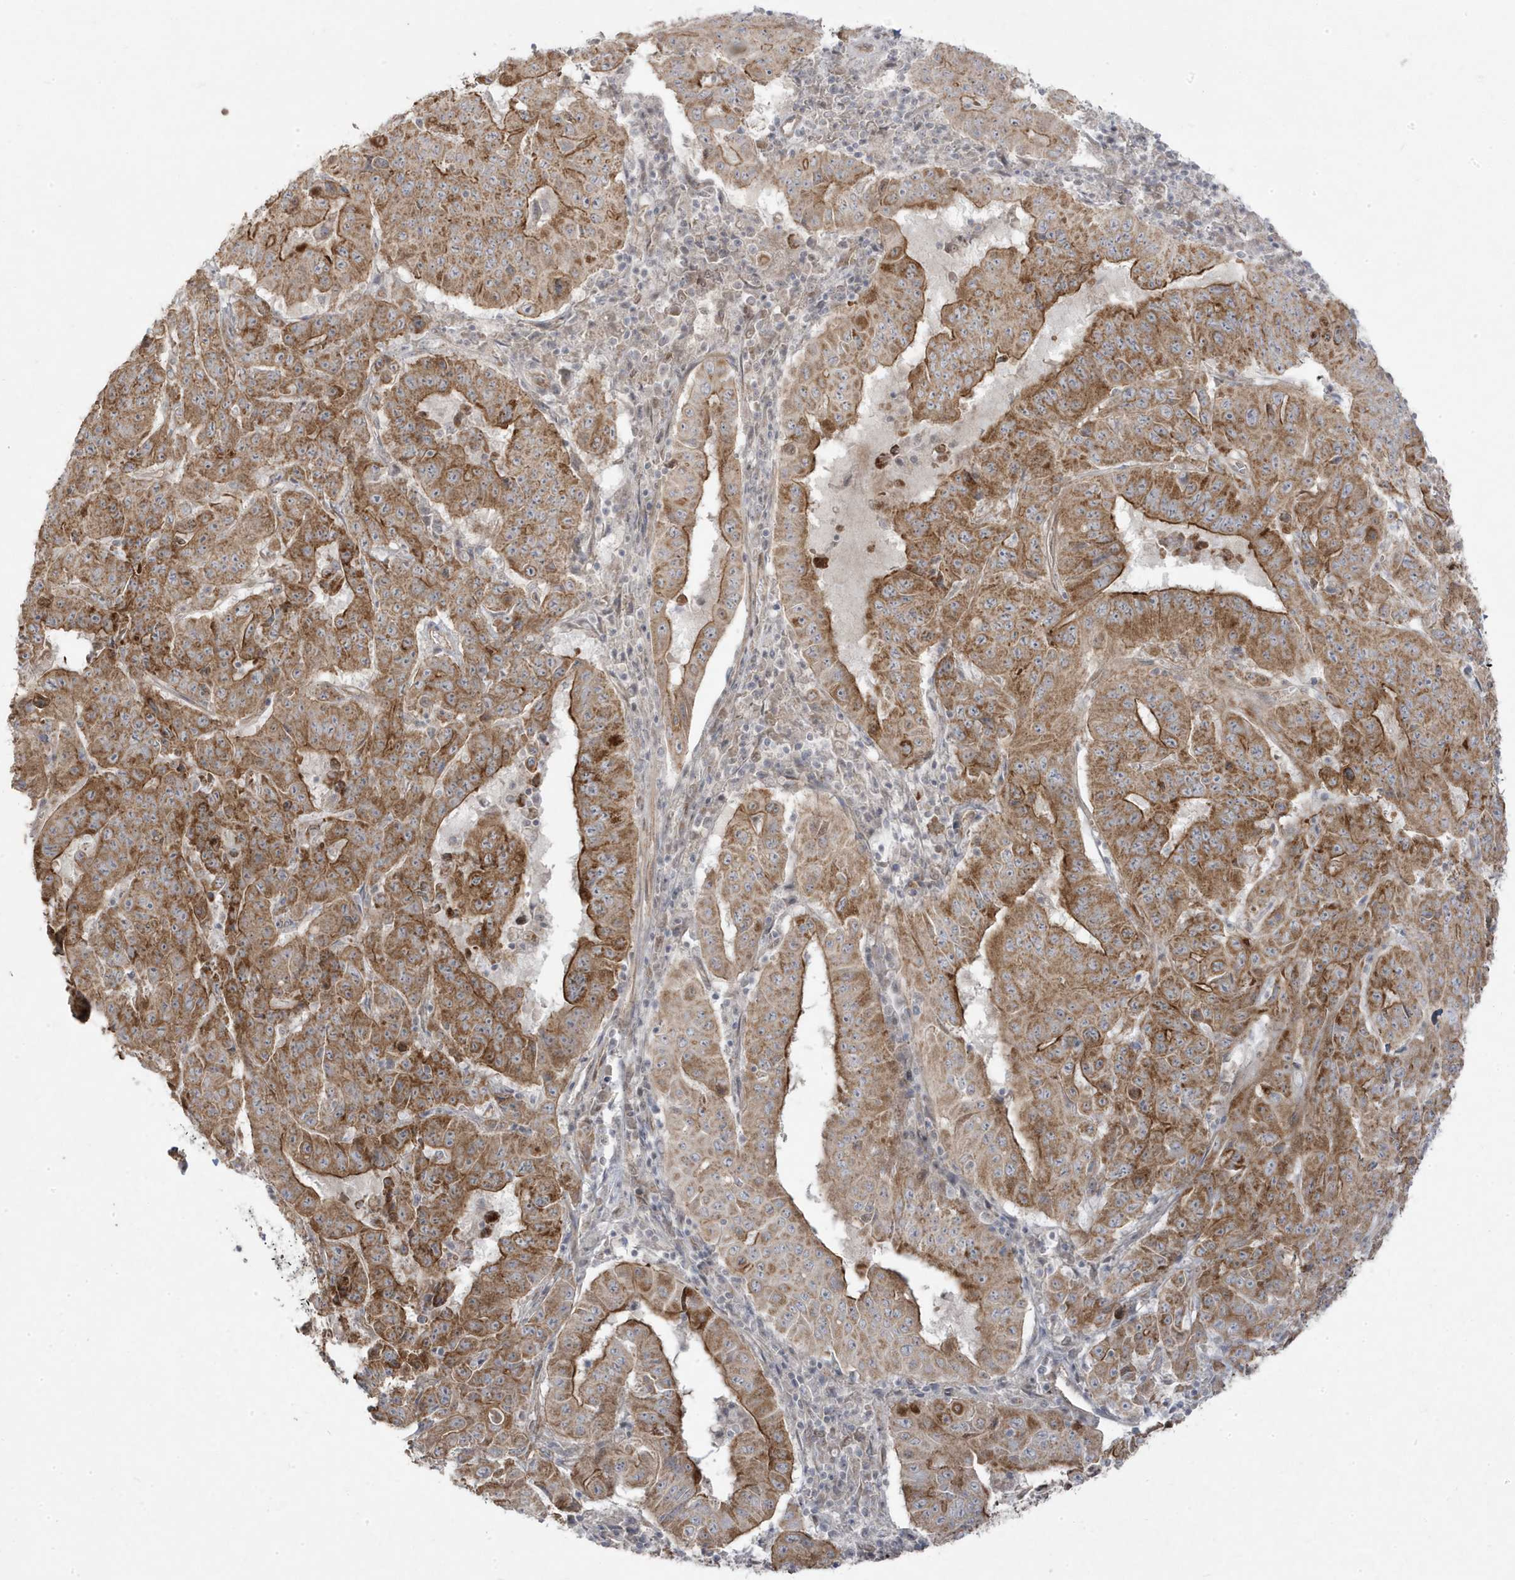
{"staining": {"intensity": "moderate", "quantity": ">75%", "location": "cytoplasmic/membranous"}, "tissue": "pancreatic cancer", "cell_type": "Tumor cells", "image_type": "cancer", "snomed": [{"axis": "morphology", "description": "Adenocarcinoma, NOS"}, {"axis": "topography", "description": "Pancreas"}], "caption": "A histopathology image of pancreatic adenocarcinoma stained for a protein demonstrates moderate cytoplasmic/membranous brown staining in tumor cells.", "gene": "DNAJC12", "patient": {"sex": "male", "age": 63}}